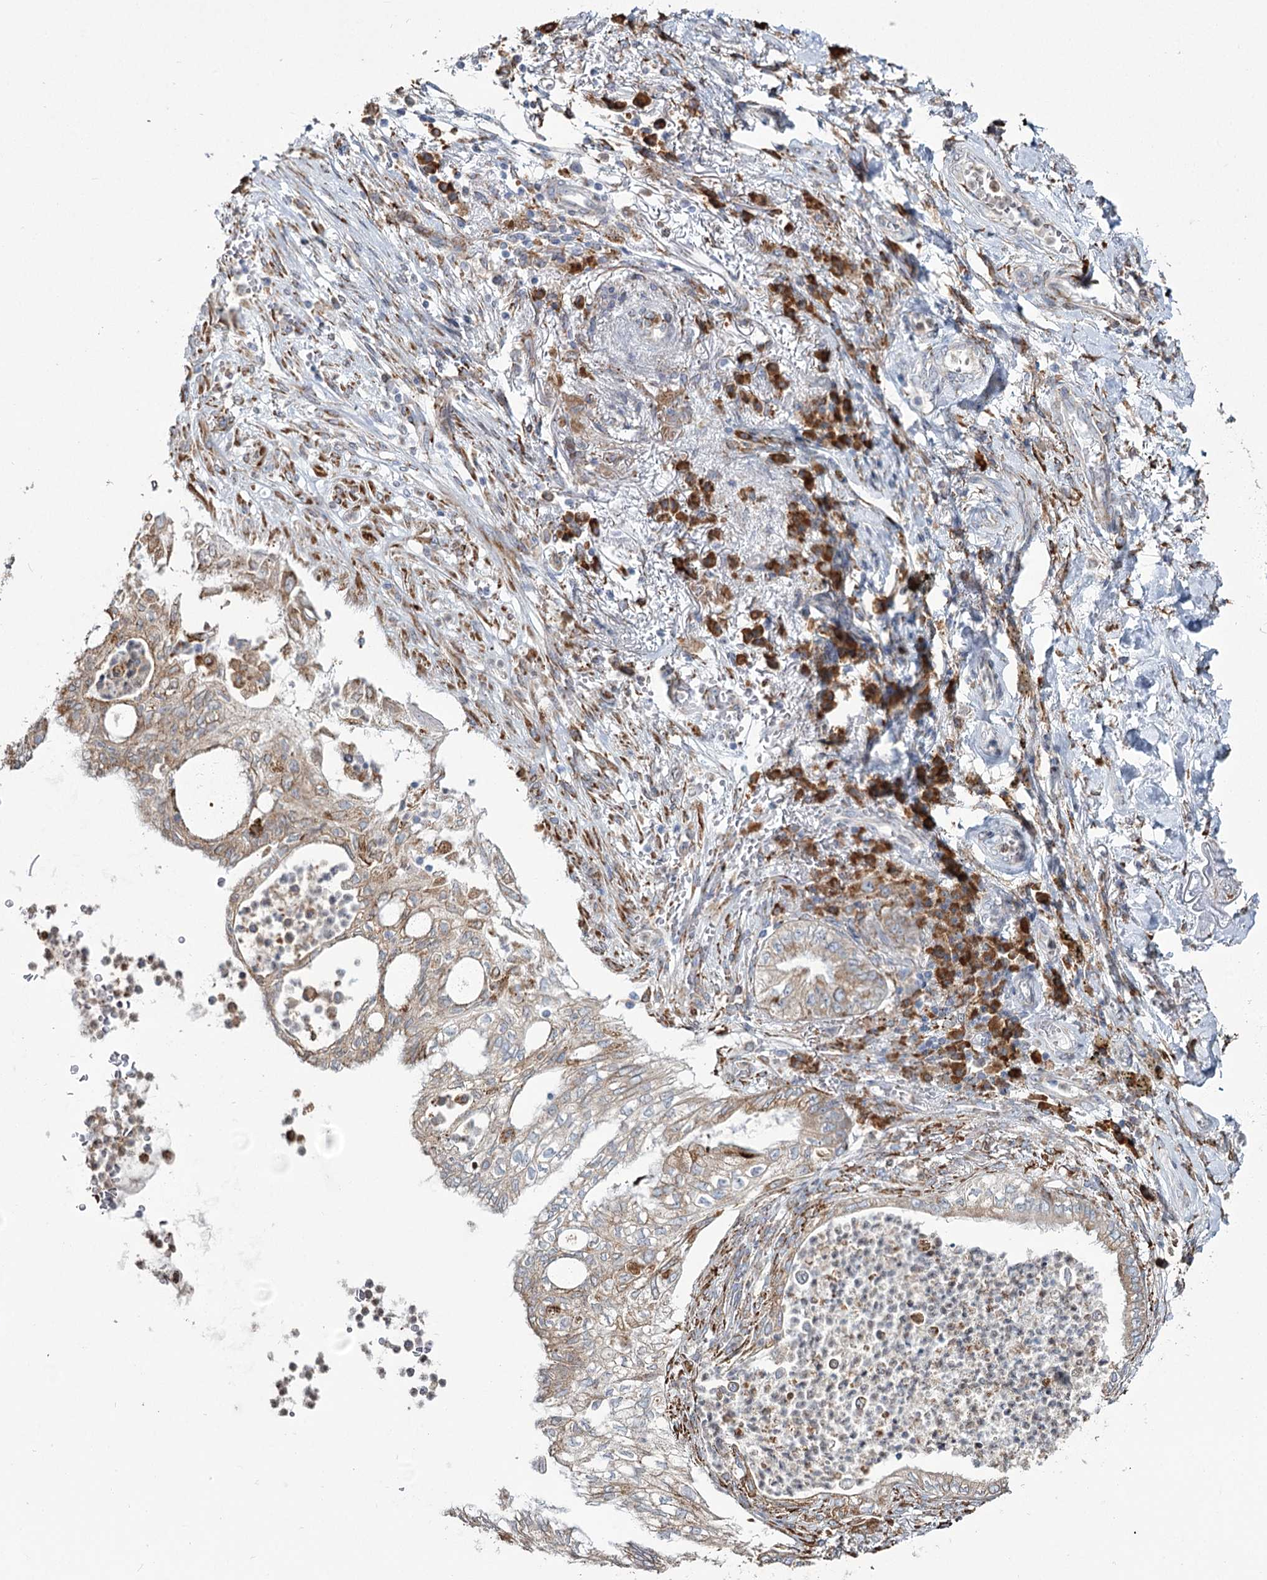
{"staining": {"intensity": "weak", "quantity": "25%-75%", "location": "cytoplasmic/membranous"}, "tissue": "lung cancer", "cell_type": "Tumor cells", "image_type": "cancer", "snomed": [{"axis": "morphology", "description": "Adenocarcinoma, NOS"}, {"axis": "topography", "description": "Lung"}], "caption": "Immunohistochemistry (IHC) (DAB (3,3'-diaminobenzidine)) staining of human lung adenocarcinoma demonstrates weak cytoplasmic/membranous protein positivity in approximately 25%-75% of tumor cells.", "gene": "ZCCHC9", "patient": {"sex": "female", "age": 70}}